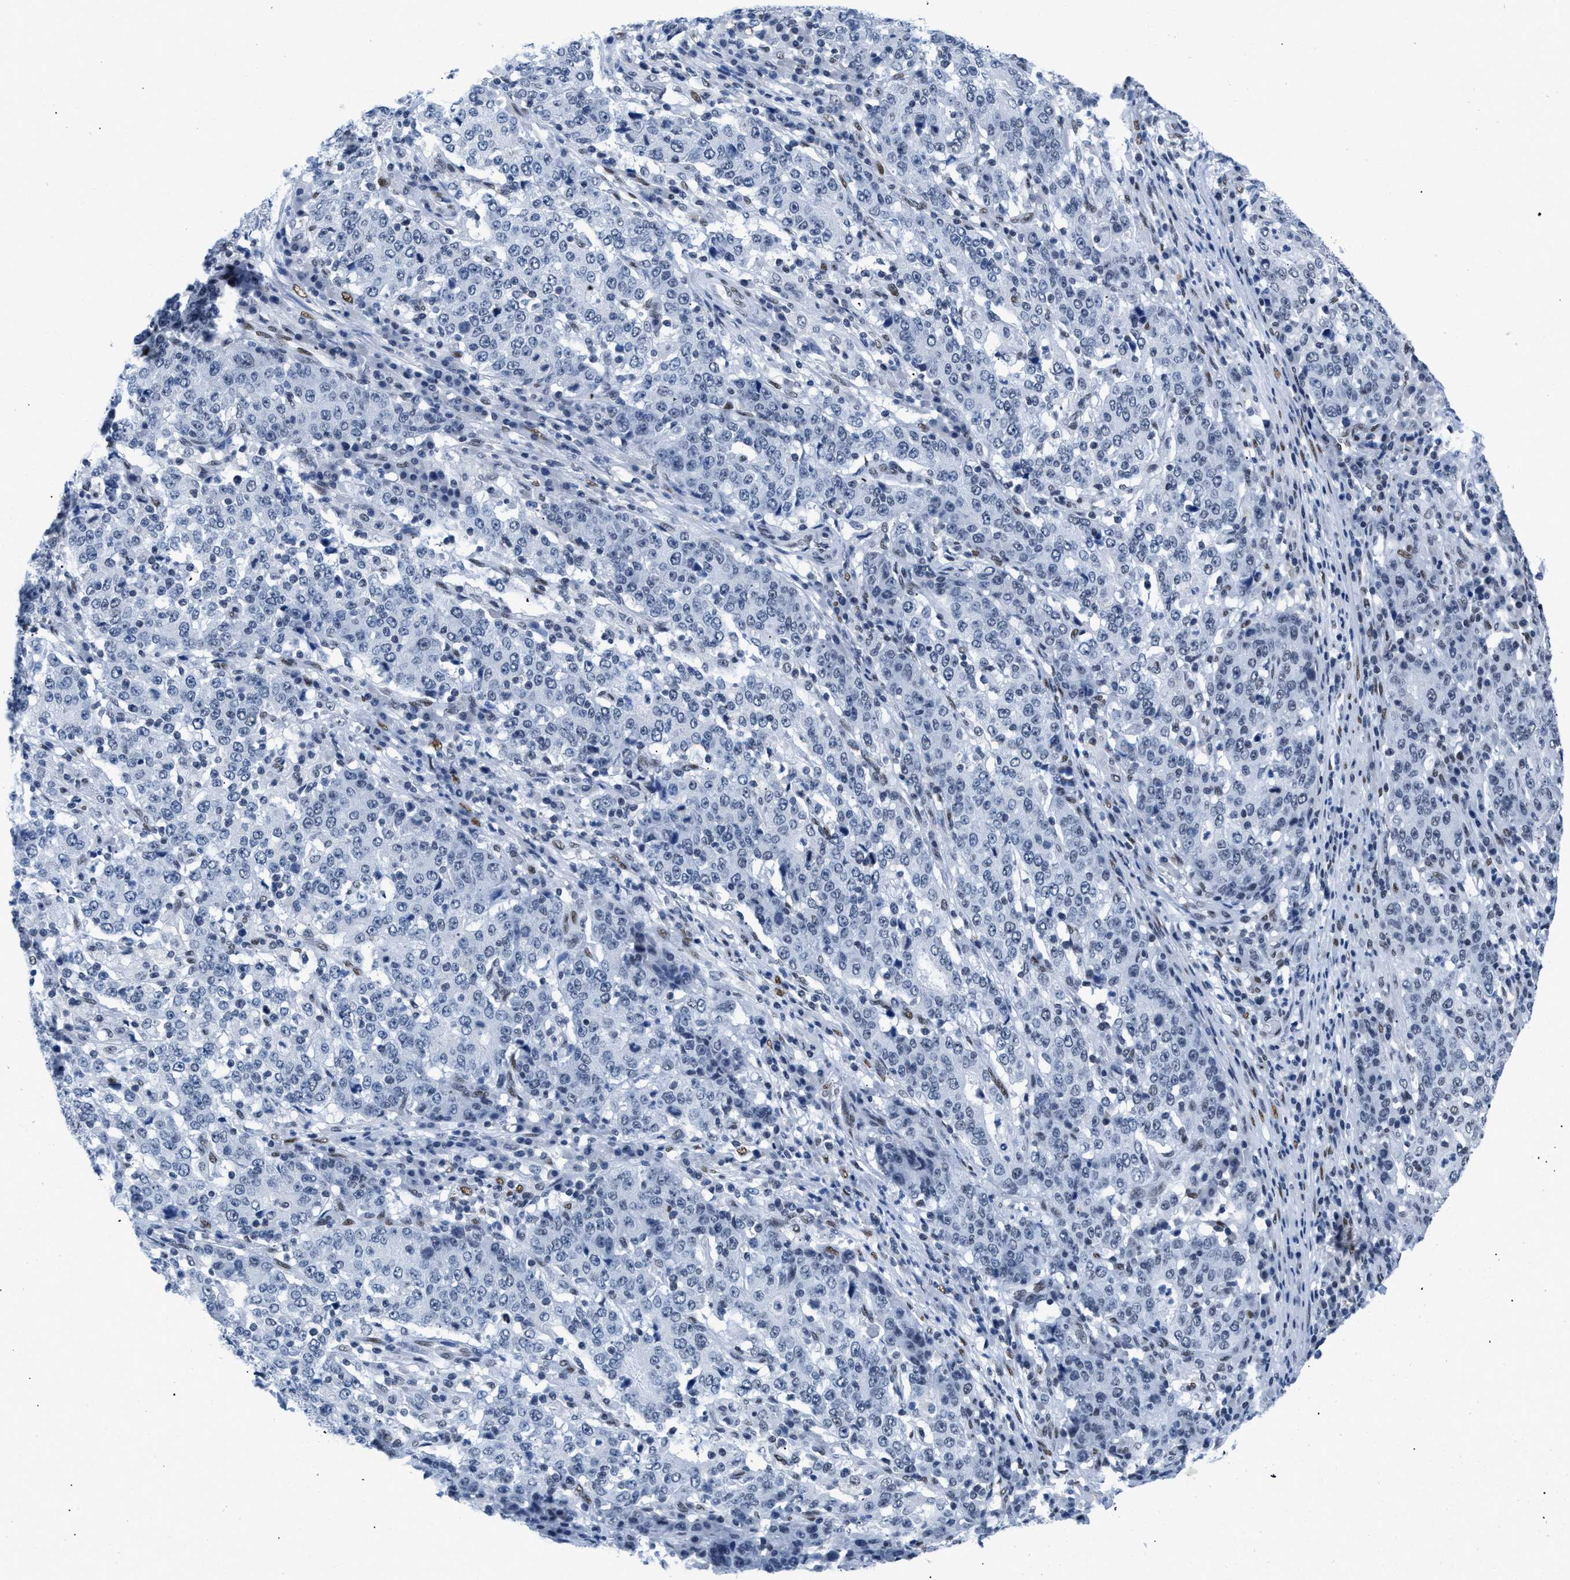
{"staining": {"intensity": "negative", "quantity": "none", "location": "none"}, "tissue": "stomach cancer", "cell_type": "Tumor cells", "image_type": "cancer", "snomed": [{"axis": "morphology", "description": "Adenocarcinoma, NOS"}, {"axis": "topography", "description": "Stomach"}], "caption": "Immunohistochemistry of human stomach cancer shows no staining in tumor cells.", "gene": "CTBP1", "patient": {"sex": "male", "age": 59}}